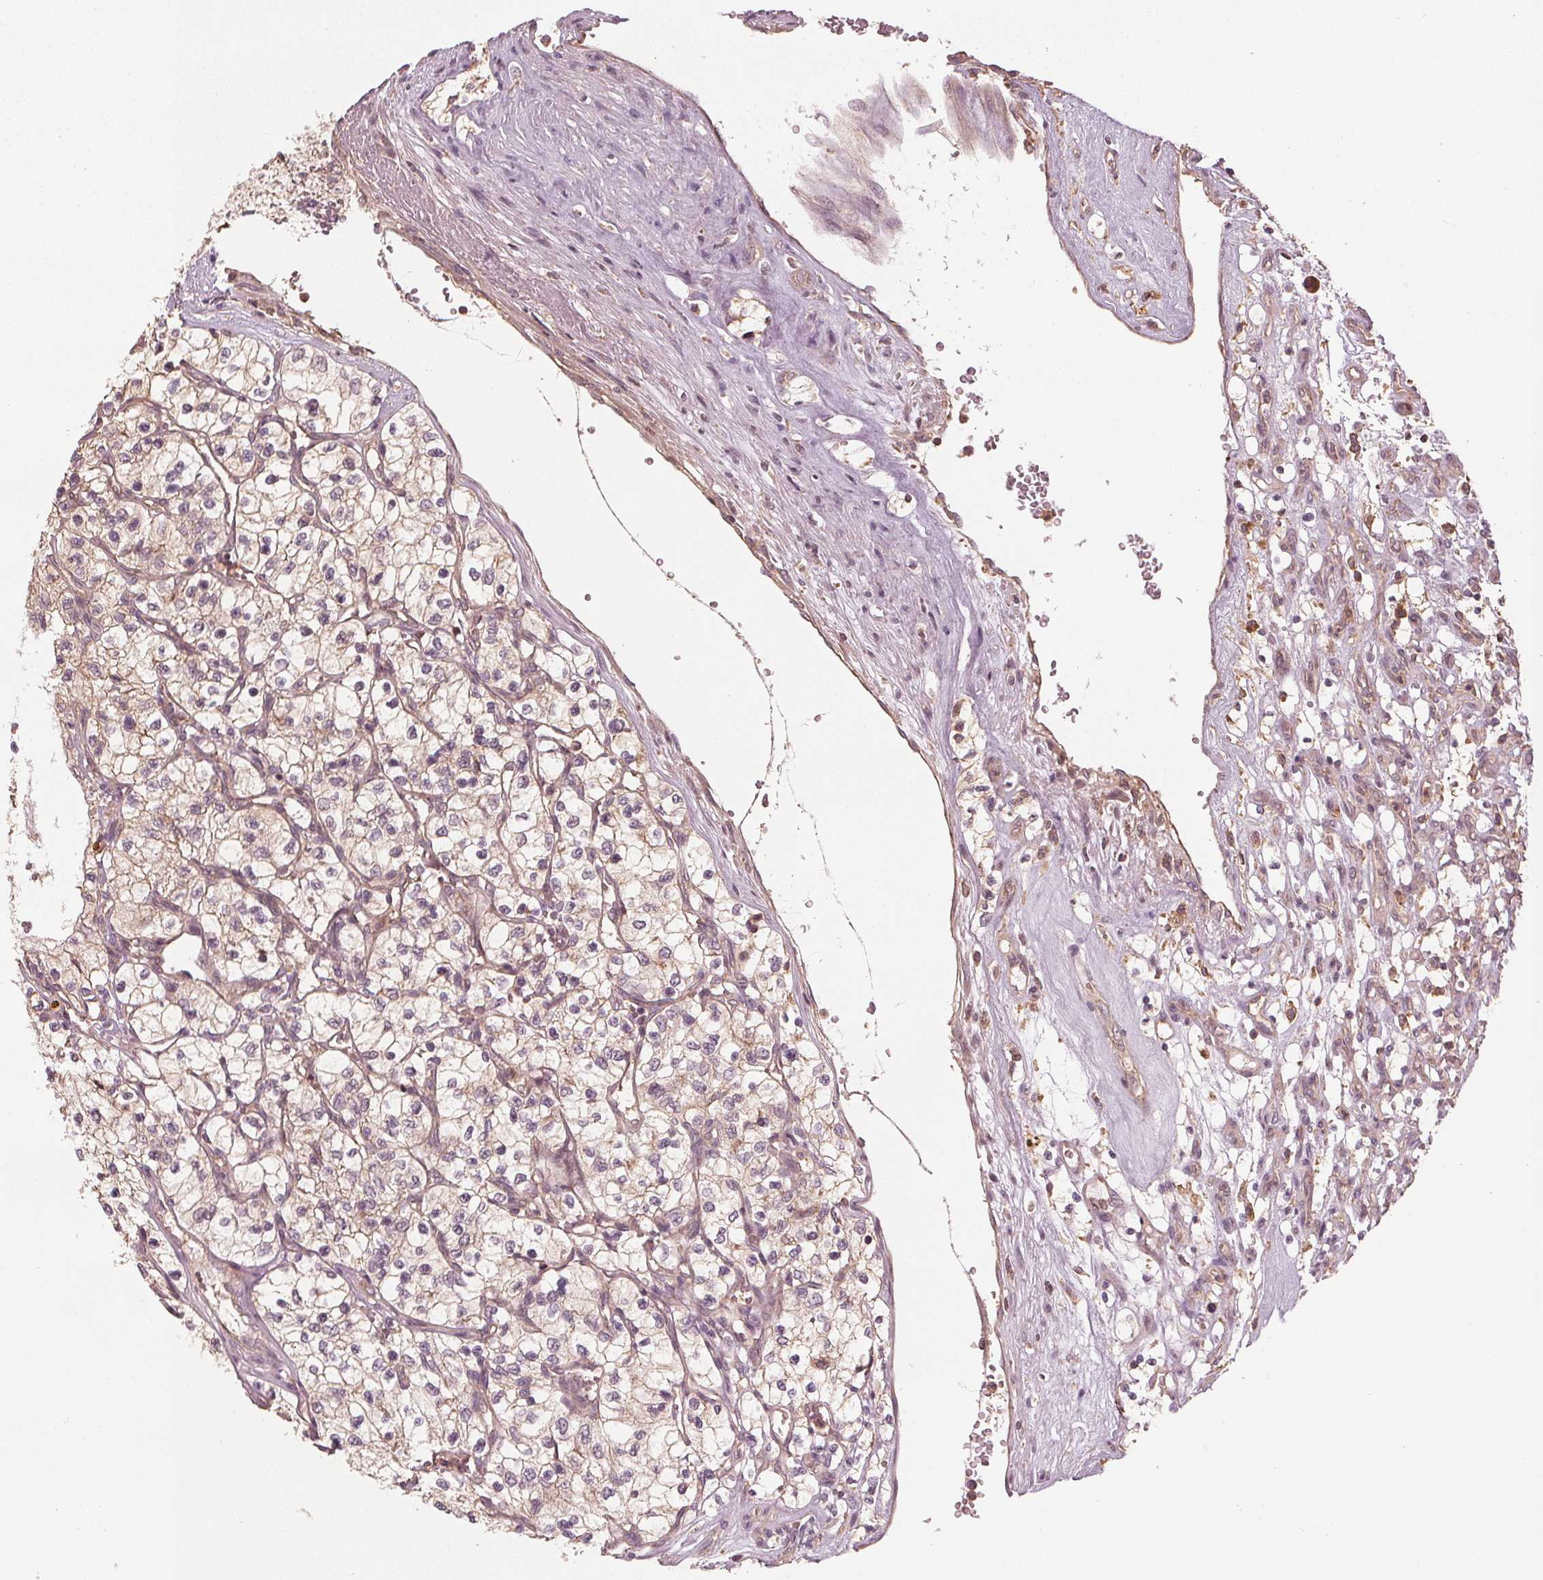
{"staining": {"intensity": "weak", "quantity": "25%-75%", "location": "cytoplasmic/membranous"}, "tissue": "renal cancer", "cell_type": "Tumor cells", "image_type": "cancer", "snomed": [{"axis": "morphology", "description": "Adenocarcinoma, NOS"}, {"axis": "topography", "description": "Kidney"}], "caption": "Brown immunohistochemical staining in renal cancer (adenocarcinoma) demonstrates weak cytoplasmic/membranous expression in approximately 25%-75% of tumor cells.", "gene": "GNB2", "patient": {"sex": "female", "age": 69}}